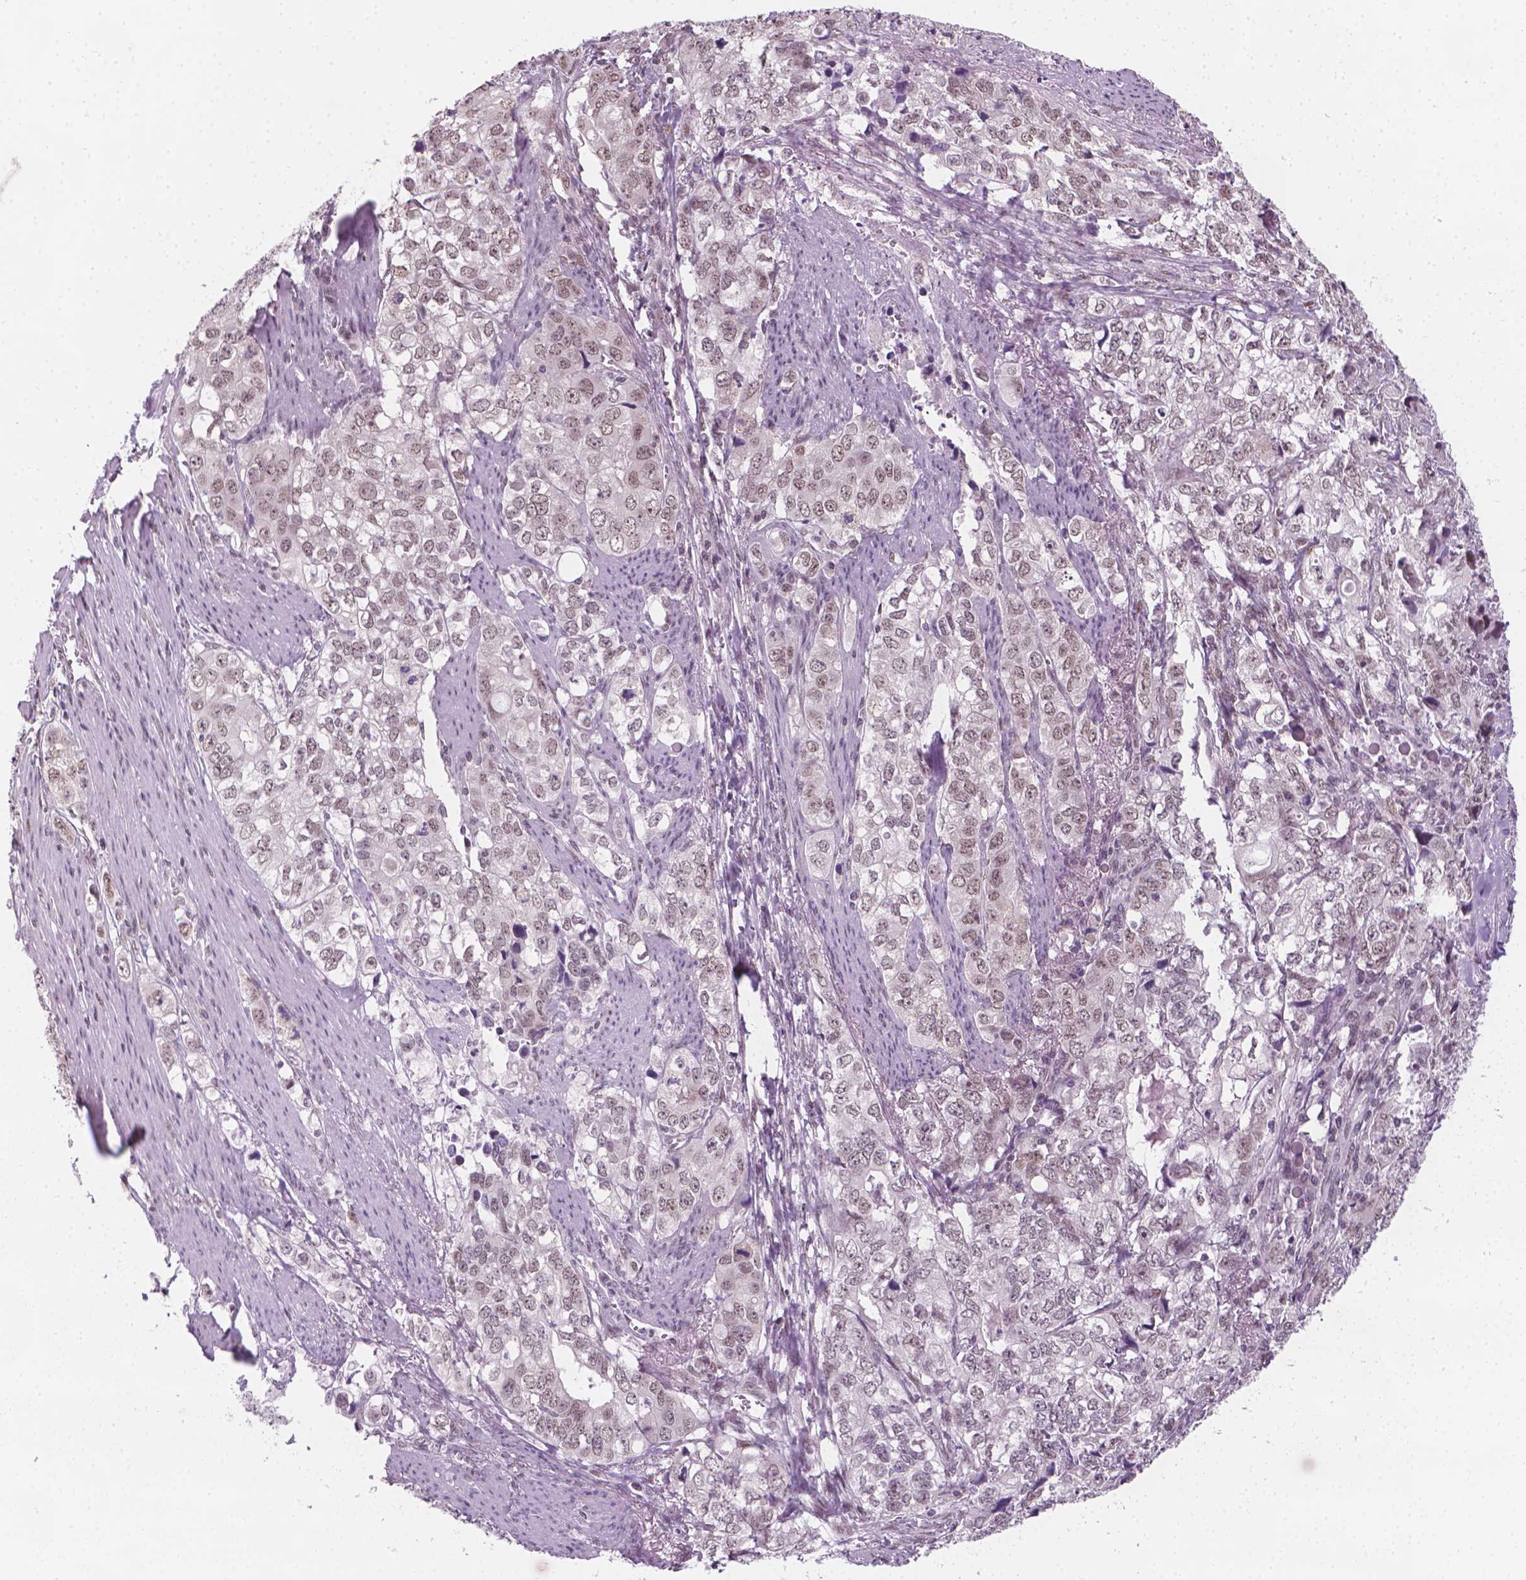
{"staining": {"intensity": "weak", "quantity": "25%-75%", "location": "nuclear"}, "tissue": "stomach cancer", "cell_type": "Tumor cells", "image_type": "cancer", "snomed": [{"axis": "morphology", "description": "Adenocarcinoma, NOS"}, {"axis": "topography", "description": "Stomach, lower"}], "caption": "Protein expression analysis of human adenocarcinoma (stomach) reveals weak nuclear staining in approximately 25%-75% of tumor cells.", "gene": "CDKN1C", "patient": {"sex": "female", "age": 72}}